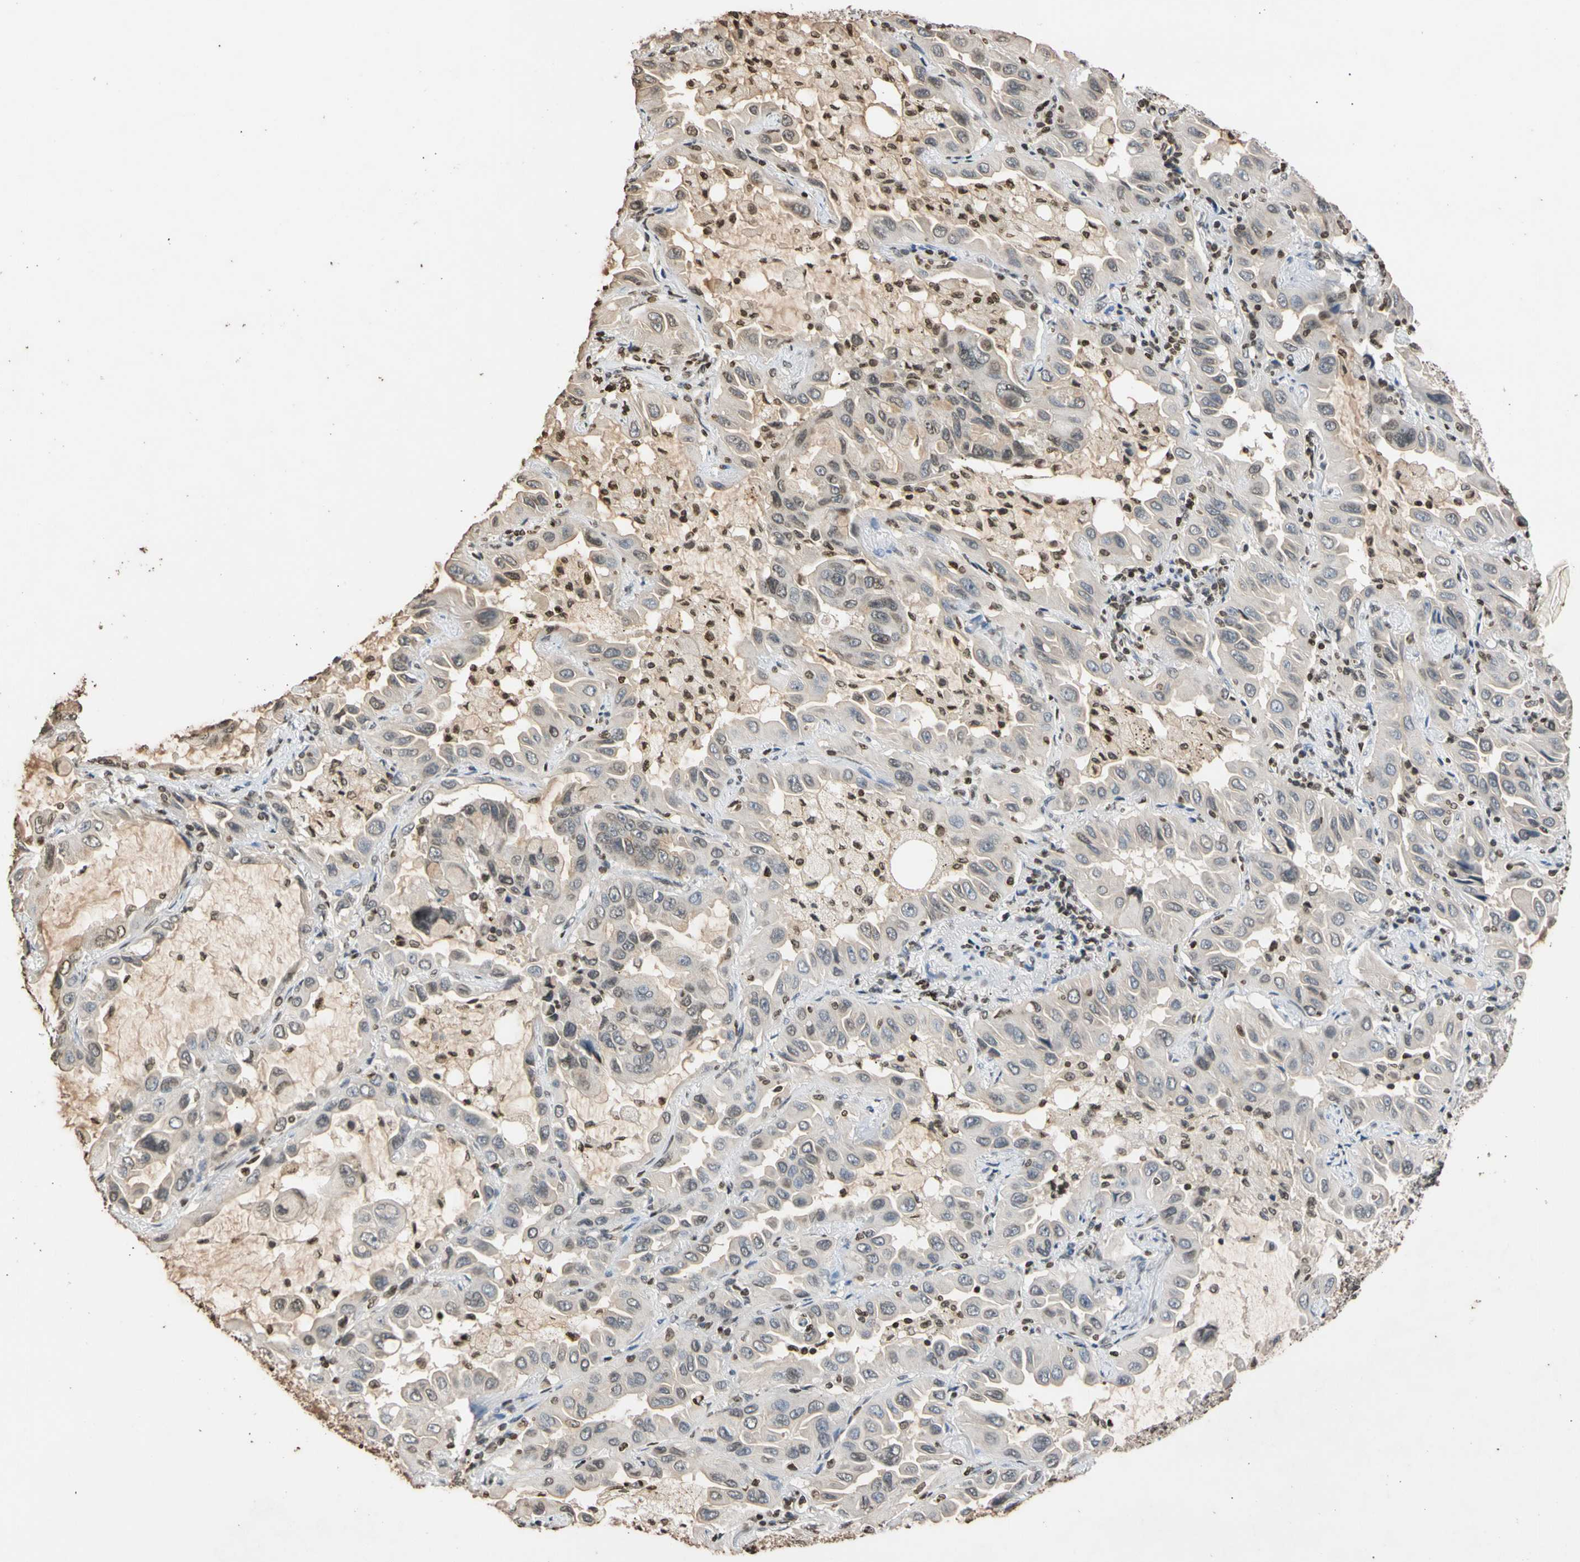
{"staining": {"intensity": "weak", "quantity": "25%-75%", "location": "cytoplasmic/membranous"}, "tissue": "lung cancer", "cell_type": "Tumor cells", "image_type": "cancer", "snomed": [{"axis": "morphology", "description": "Adenocarcinoma, NOS"}, {"axis": "topography", "description": "Lung"}], "caption": "This is an image of IHC staining of adenocarcinoma (lung), which shows weak staining in the cytoplasmic/membranous of tumor cells.", "gene": "GPX4", "patient": {"sex": "male", "age": 64}}